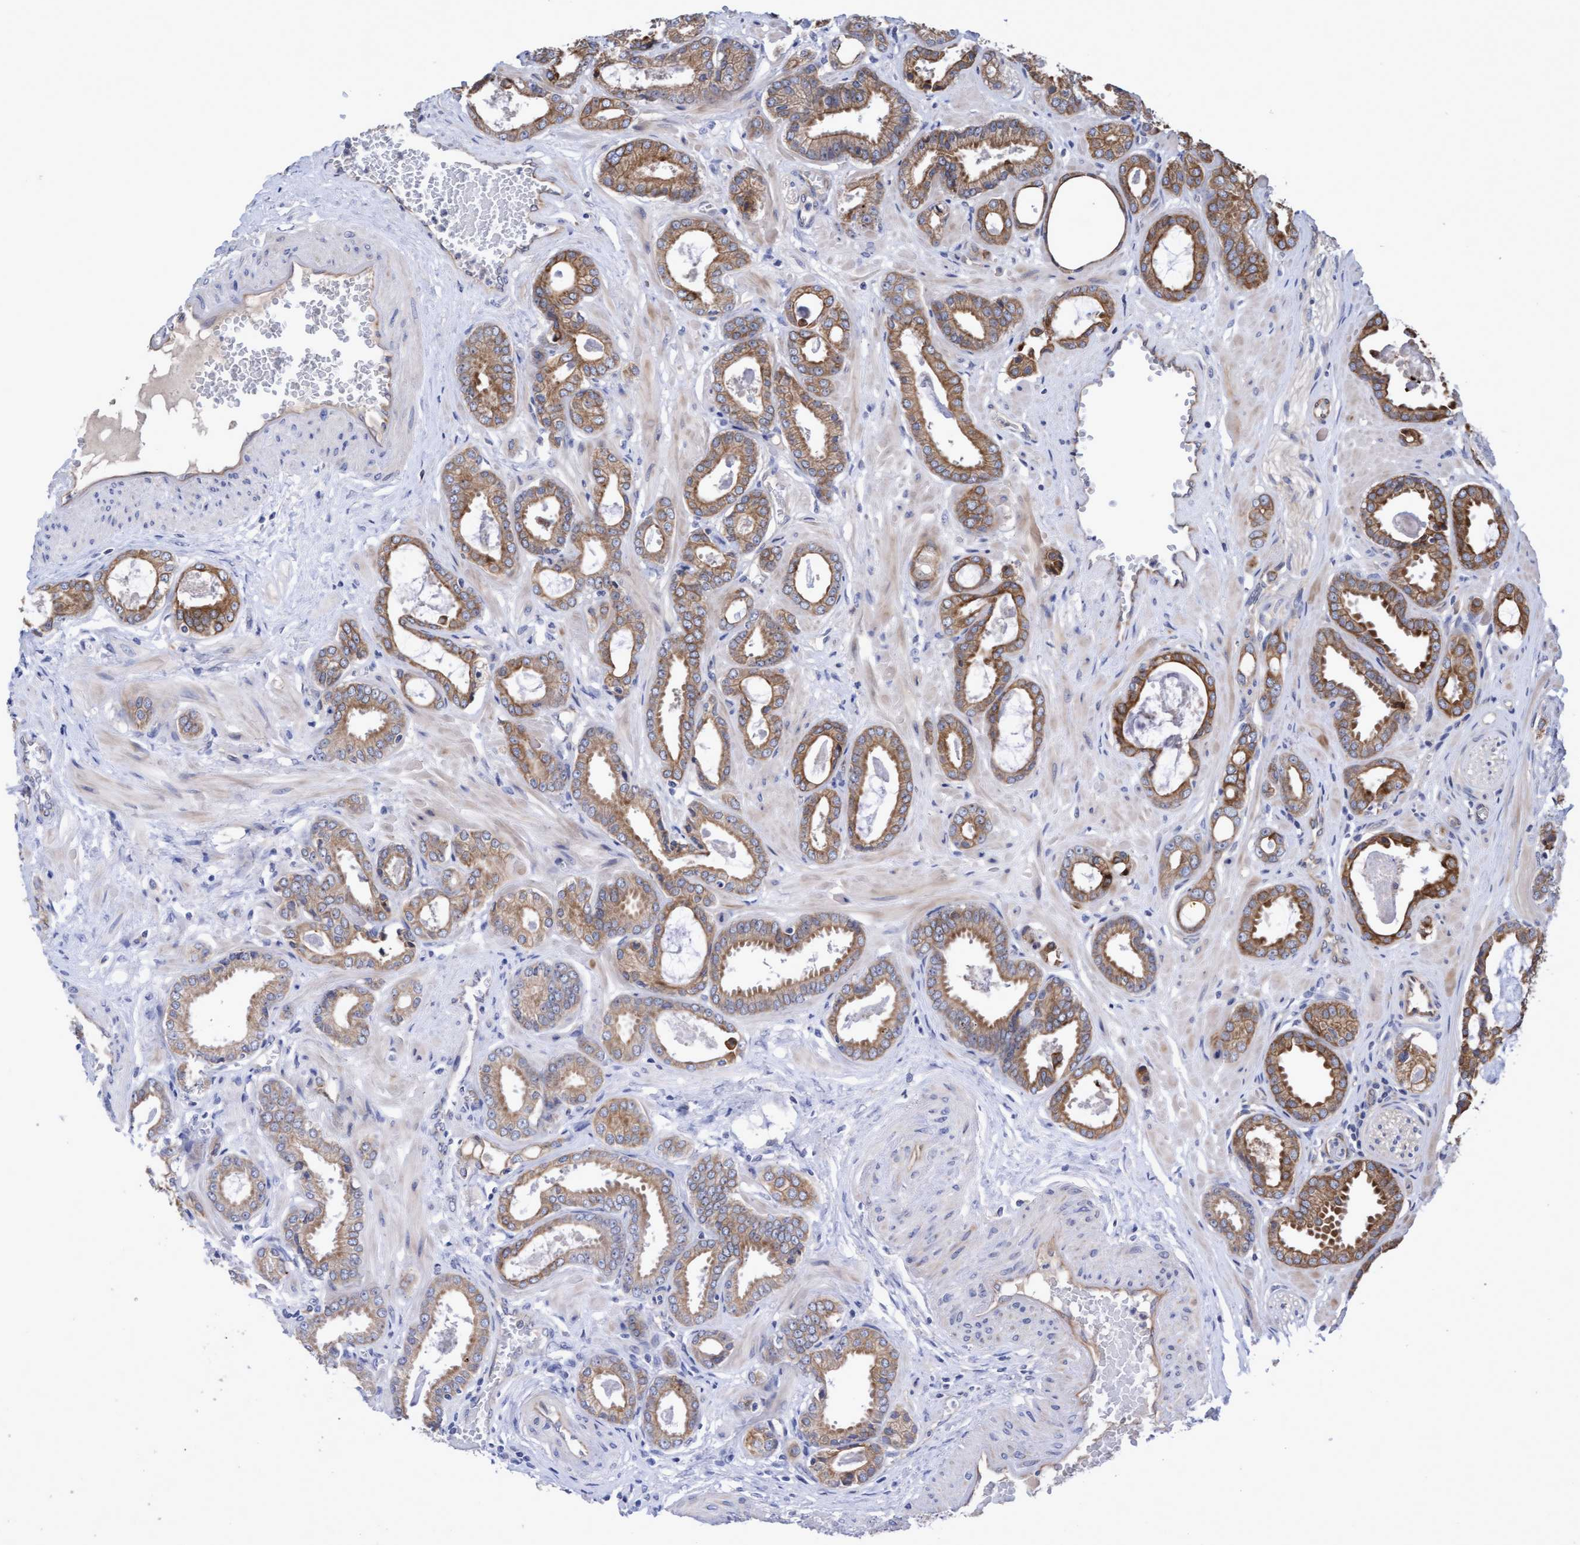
{"staining": {"intensity": "moderate", "quantity": ">75%", "location": "cytoplasmic/membranous"}, "tissue": "prostate cancer", "cell_type": "Tumor cells", "image_type": "cancer", "snomed": [{"axis": "morphology", "description": "Adenocarcinoma, Low grade"}, {"axis": "topography", "description": "Prostate"}], "caption": "Immunohistochemical staining of prostate cancer reveals medium levels of moderate cytoplasmic/membranous staining in about >75% of tumor cells. Immunohistochemistry stains the protein of interest in brown and the nuclei are stained blue.", "gene": "KRT24", "patient": {"sex": "male", "age": 53}}